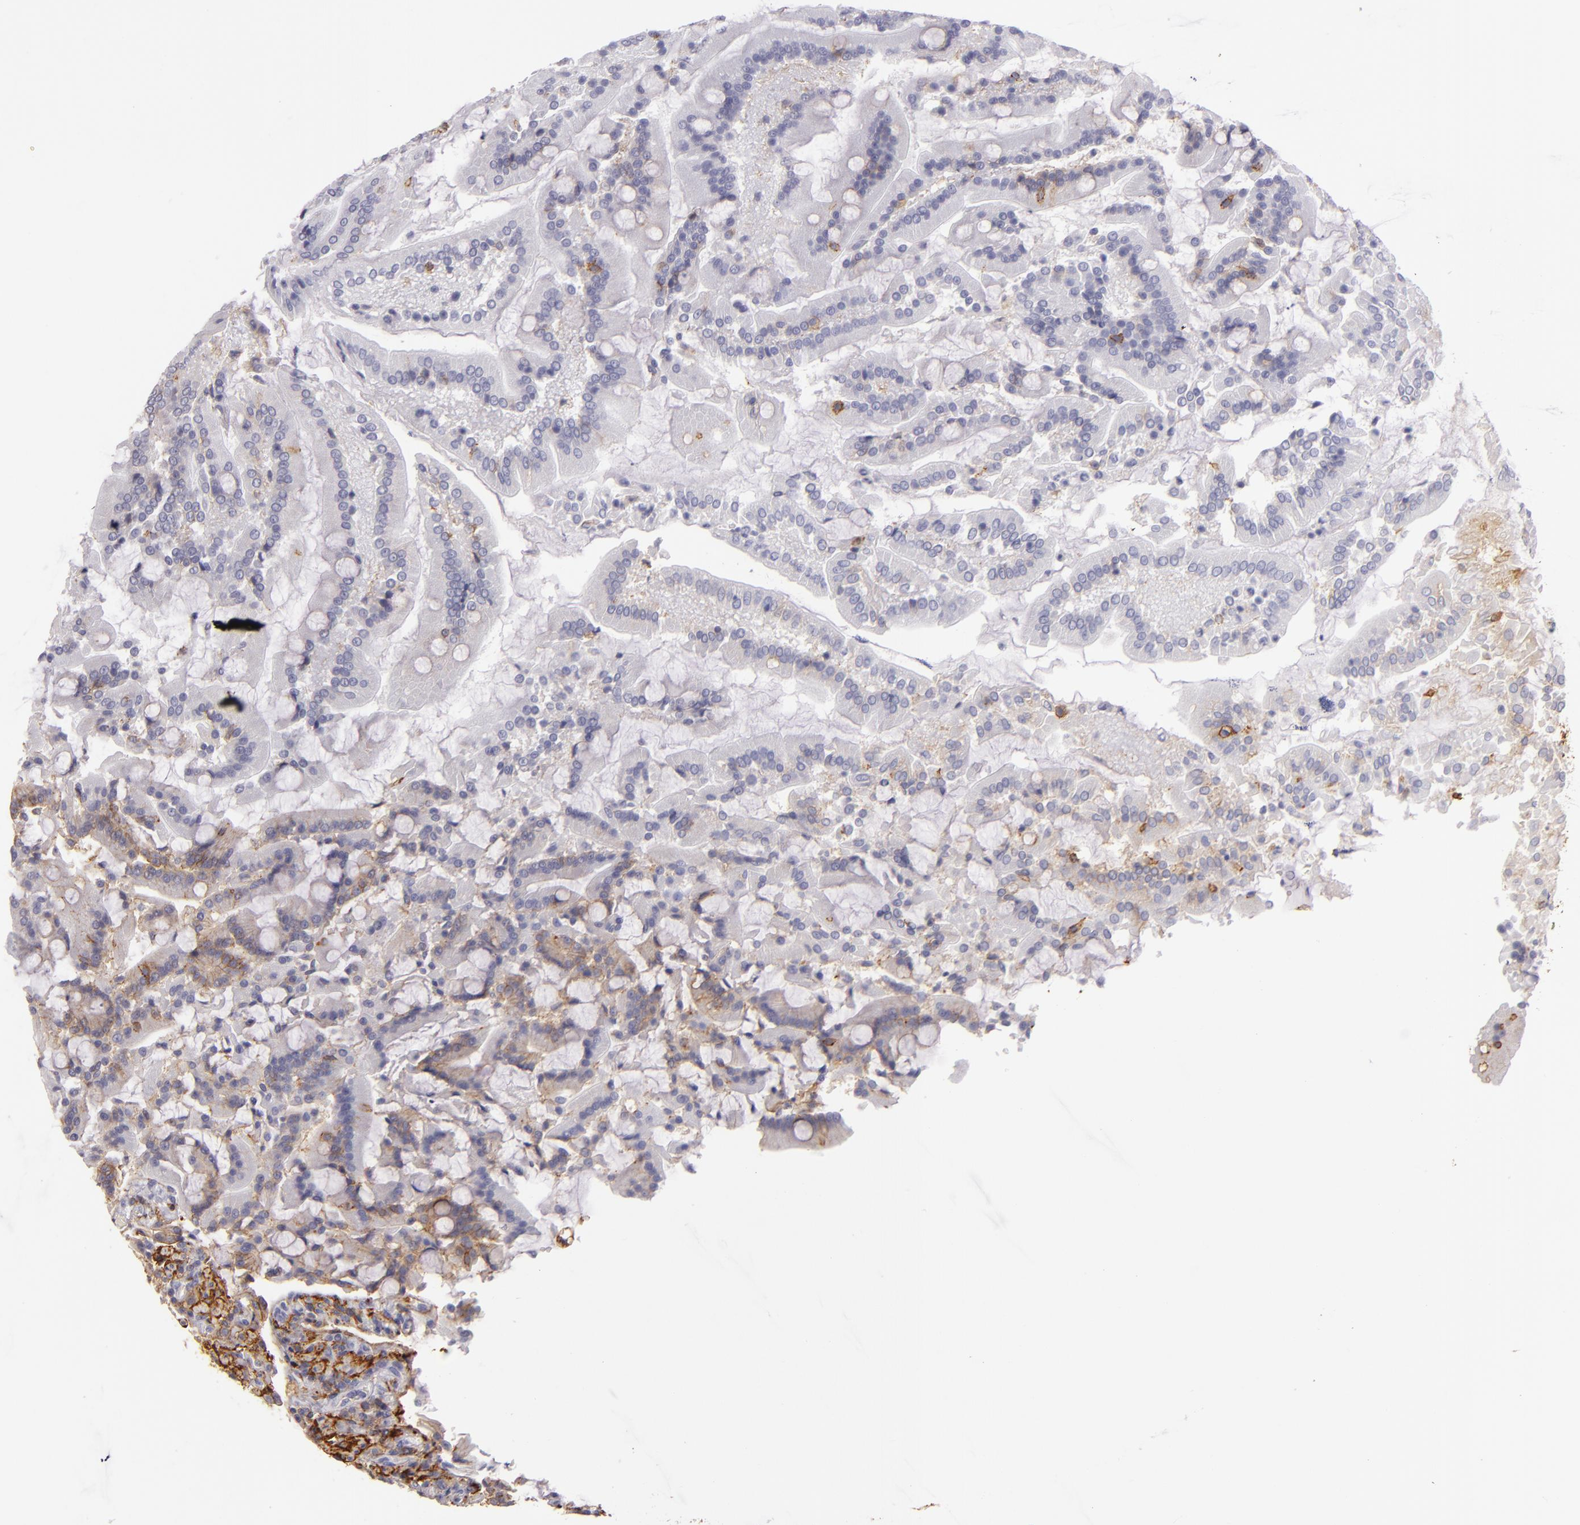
{"staining": {"intensity": "weak", "quantity": ">75%", "location": "cytoplasmic/membranous"}, "tissue": "duodenum", "cell_type": "Glandular cells", "image_type": "normal", "snomed": [{"axis": "morphology", "description": "Normal tissue, NOS"}, {"axis": "topography", "description": "Duodenum"}], "caption": "Immunohistochemistry (IHC) of unremarkable human duodenum shows low levels of weak cytoplasmic/membranous expression in approximately >75% of glandular cells. The protein of interest is stained brown, and the nuclei are stained in blue (DAB (3,3'-diaminobenzidine) IHC with brightfield microscopy, high magnification).", "gene": "CD9", "patient": {"sex": "female", "age": 64}}